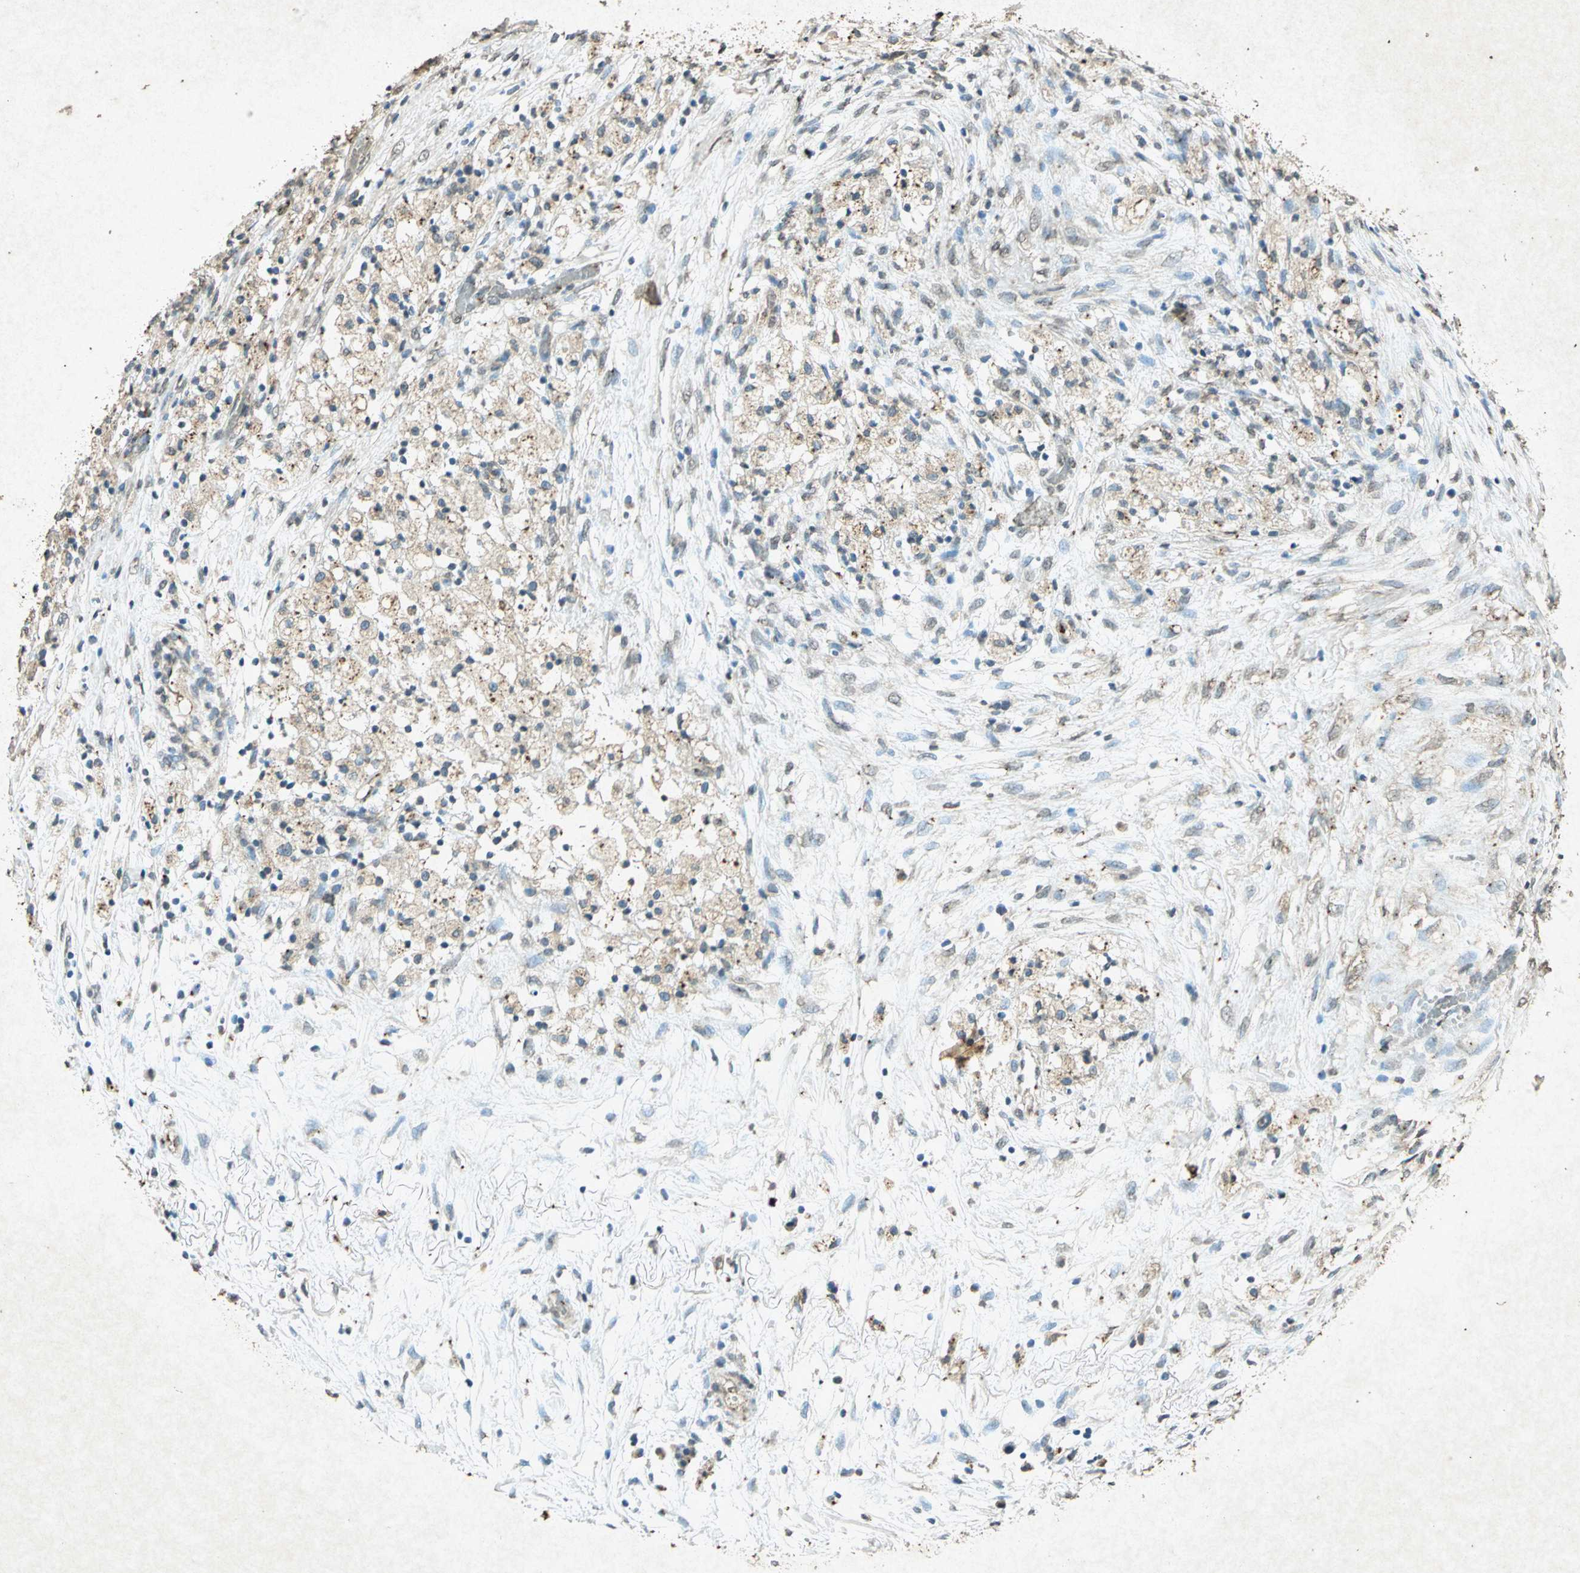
{"staining": {"intensity": "weak", "quantity": "25%-75%", "location": "cytoplasmic/membranous"}, "tissue": "ovarian cancer", "cell_type": "Tumor cells", "image_type": "cancer", "snomed": [{"axis": "morphology", "description": "Carcinoma, endometroid"}, {"axis": "topography", "description": "Ovary"}], "caption": "Ovarian cancer (endometroid carcinoma) stained for a protein (brown) exhibits weak cytoplasmic/membranous positive staining in approximately 25%-75% of tumor cells.", "gene": "PSEN1", "patient": {"sex": "female", "age": 42}}